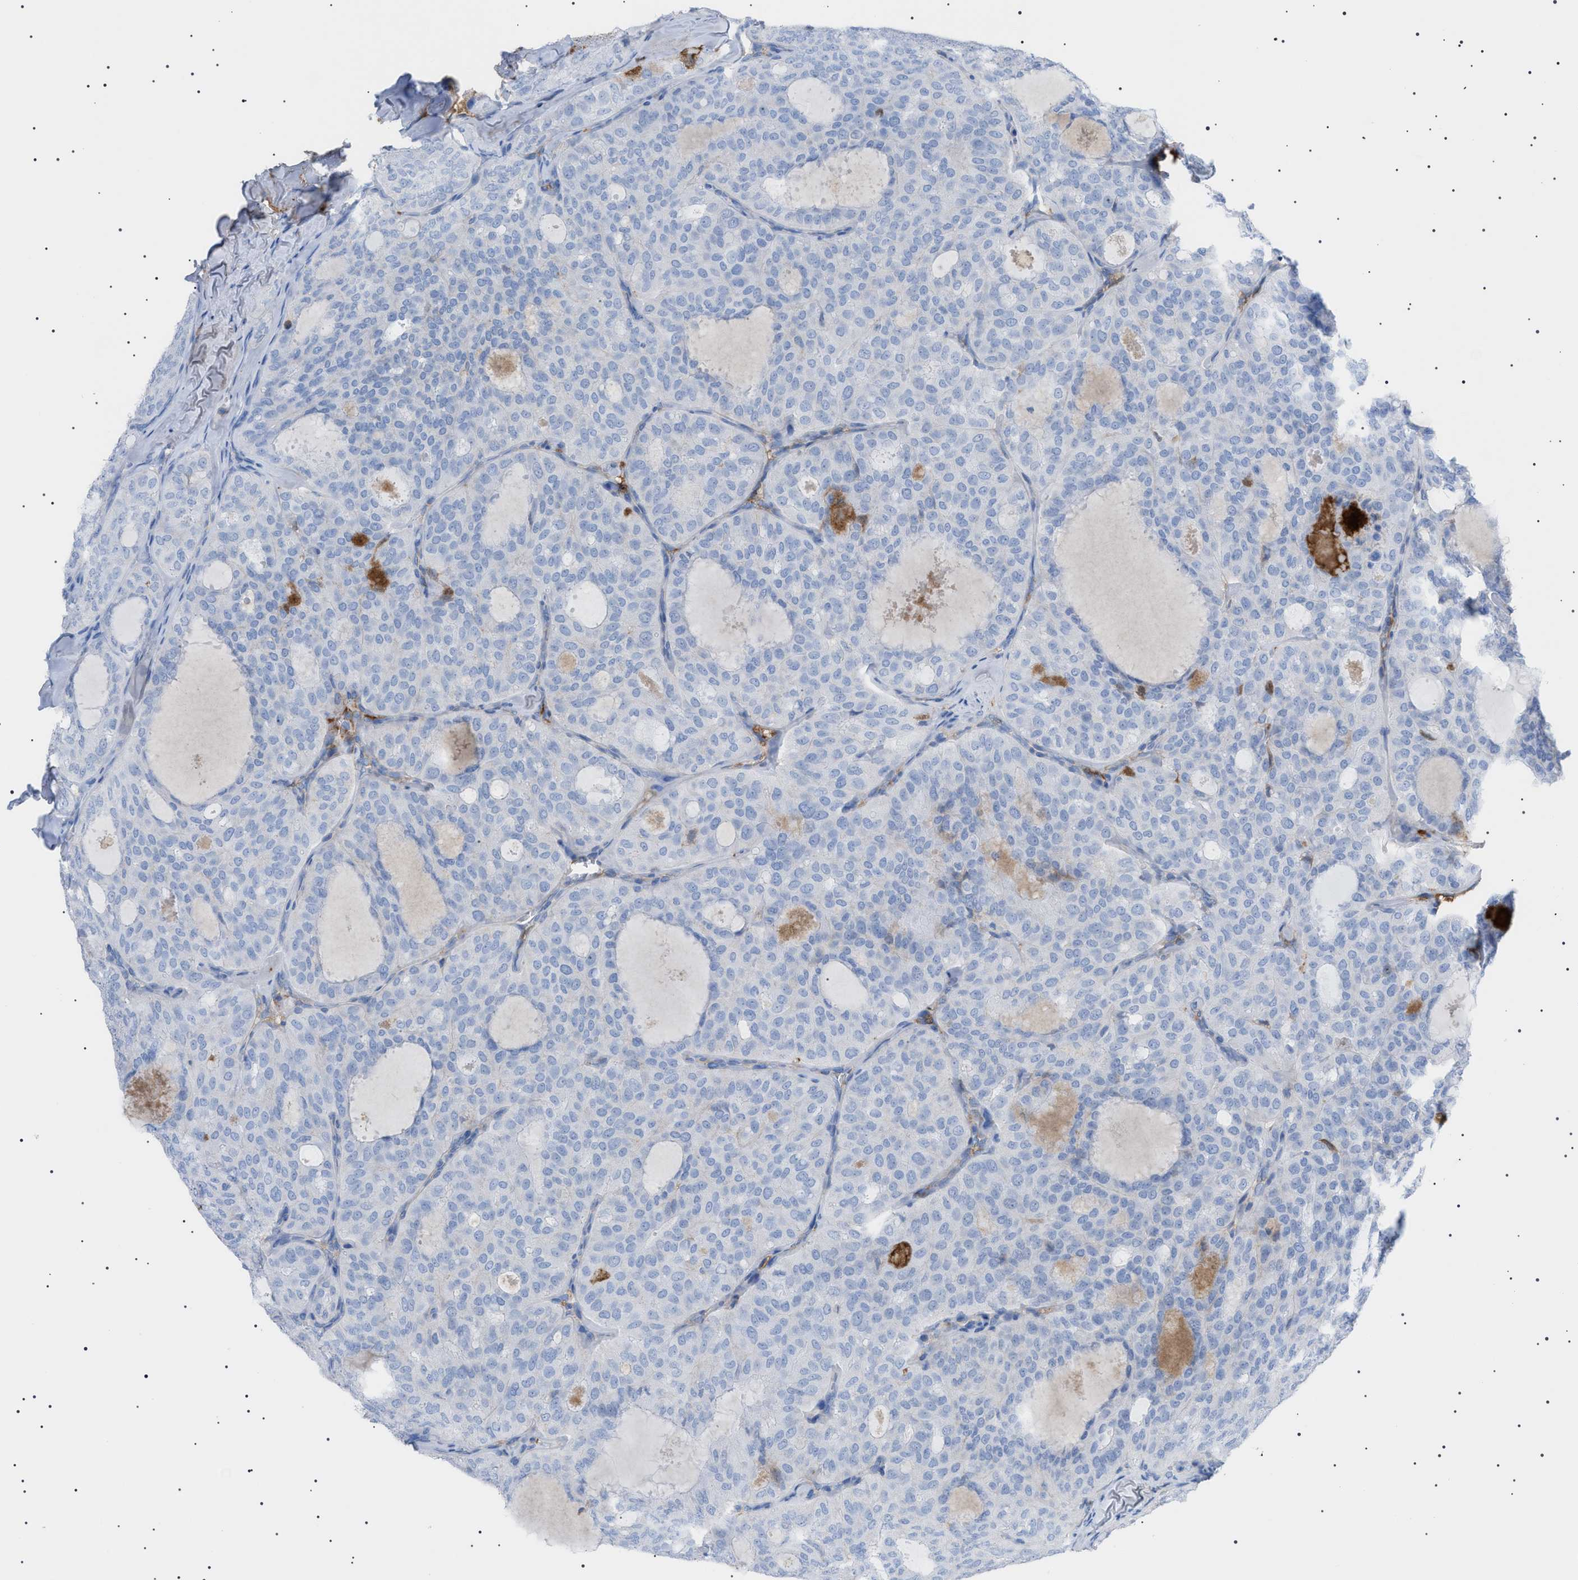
{"staining": {"intensity": "negative", "quantity": "none", "location": "none"}, "tissue": "thyroid cancer", "cell_type": "Tumor cells", "image_type": "cancer", "snomed": [{"axis": "morphology", "description": "Follicular adenoma carcinoma, NOS"}, {"axis": "topography", "description": "Thyroid gland"}], "caption": "This histopathology image is of thyroid cancer (follicular adenoma carcinoma) stained with IHC to label a protein in brown with the nuclei are counter-stained blue. There is no staining in tumor cells.", "gene": "LPA", "patient": {"sex": "male", "age": 75}}